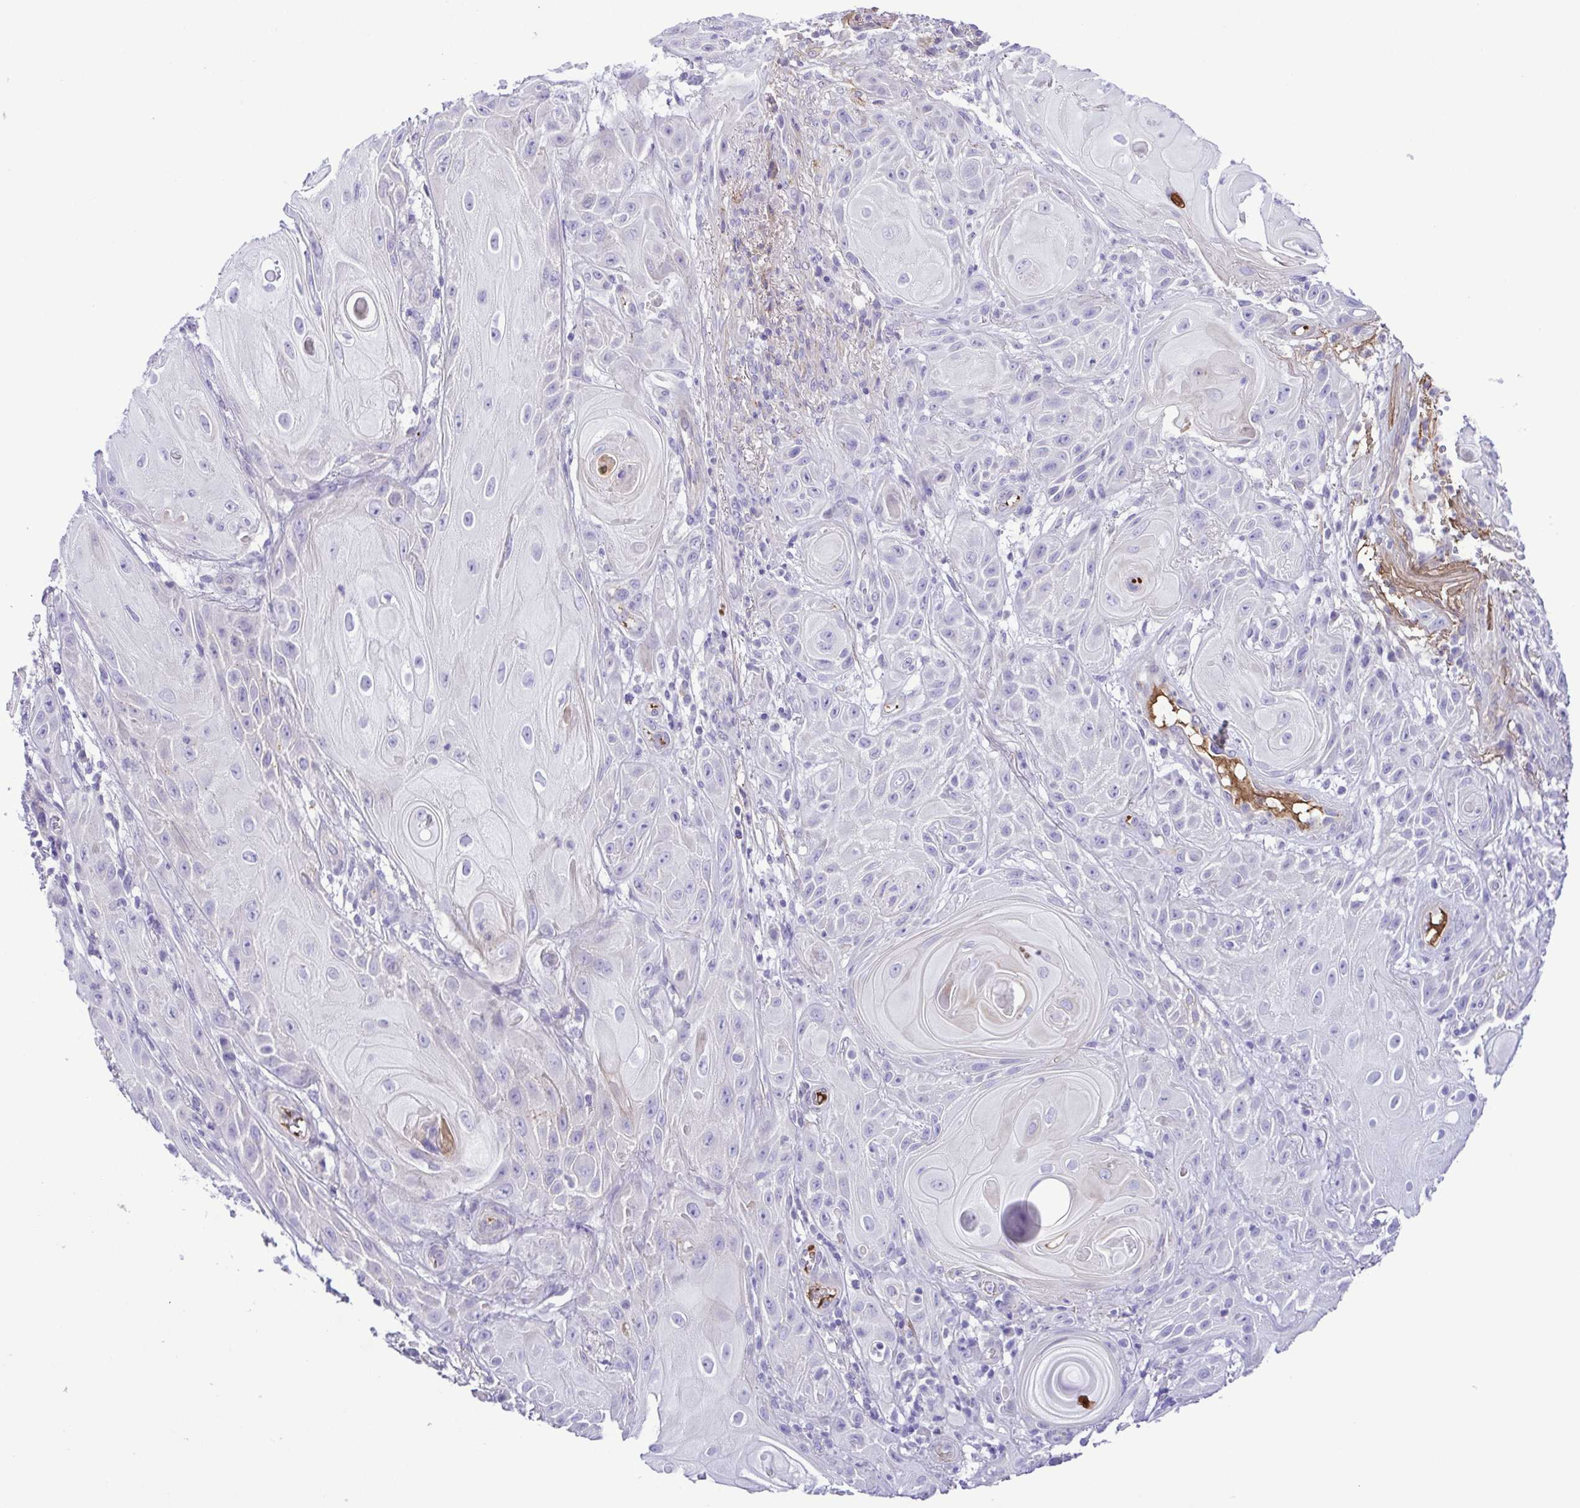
{"staining": {"intensity": "negative", "quantity": "none", "location": "none"}, "tissue": "skin cancer", "cell_type": "Tumor cells", "image_type": "cancer", "snomed": [{"axis": "morphology", "description": "Squamous cell carcinoma, NOS"}, {"axis": "topography", "description": "Skin"}], "caption": "High magnification brightfield microscopy of skin cancer (squamous cell carcinoma) stained with DAB (brown) and counterstained with hematoxylin (blue): tumor cells show no significant expression. Brightfield microscopy of immunohistochemistry (IHC) stained with DAB (brown) and hematoxylin (blue), captured at high magnification.", "gene": "GABBR2", "patient": {"sex": "male", "age": 62}}